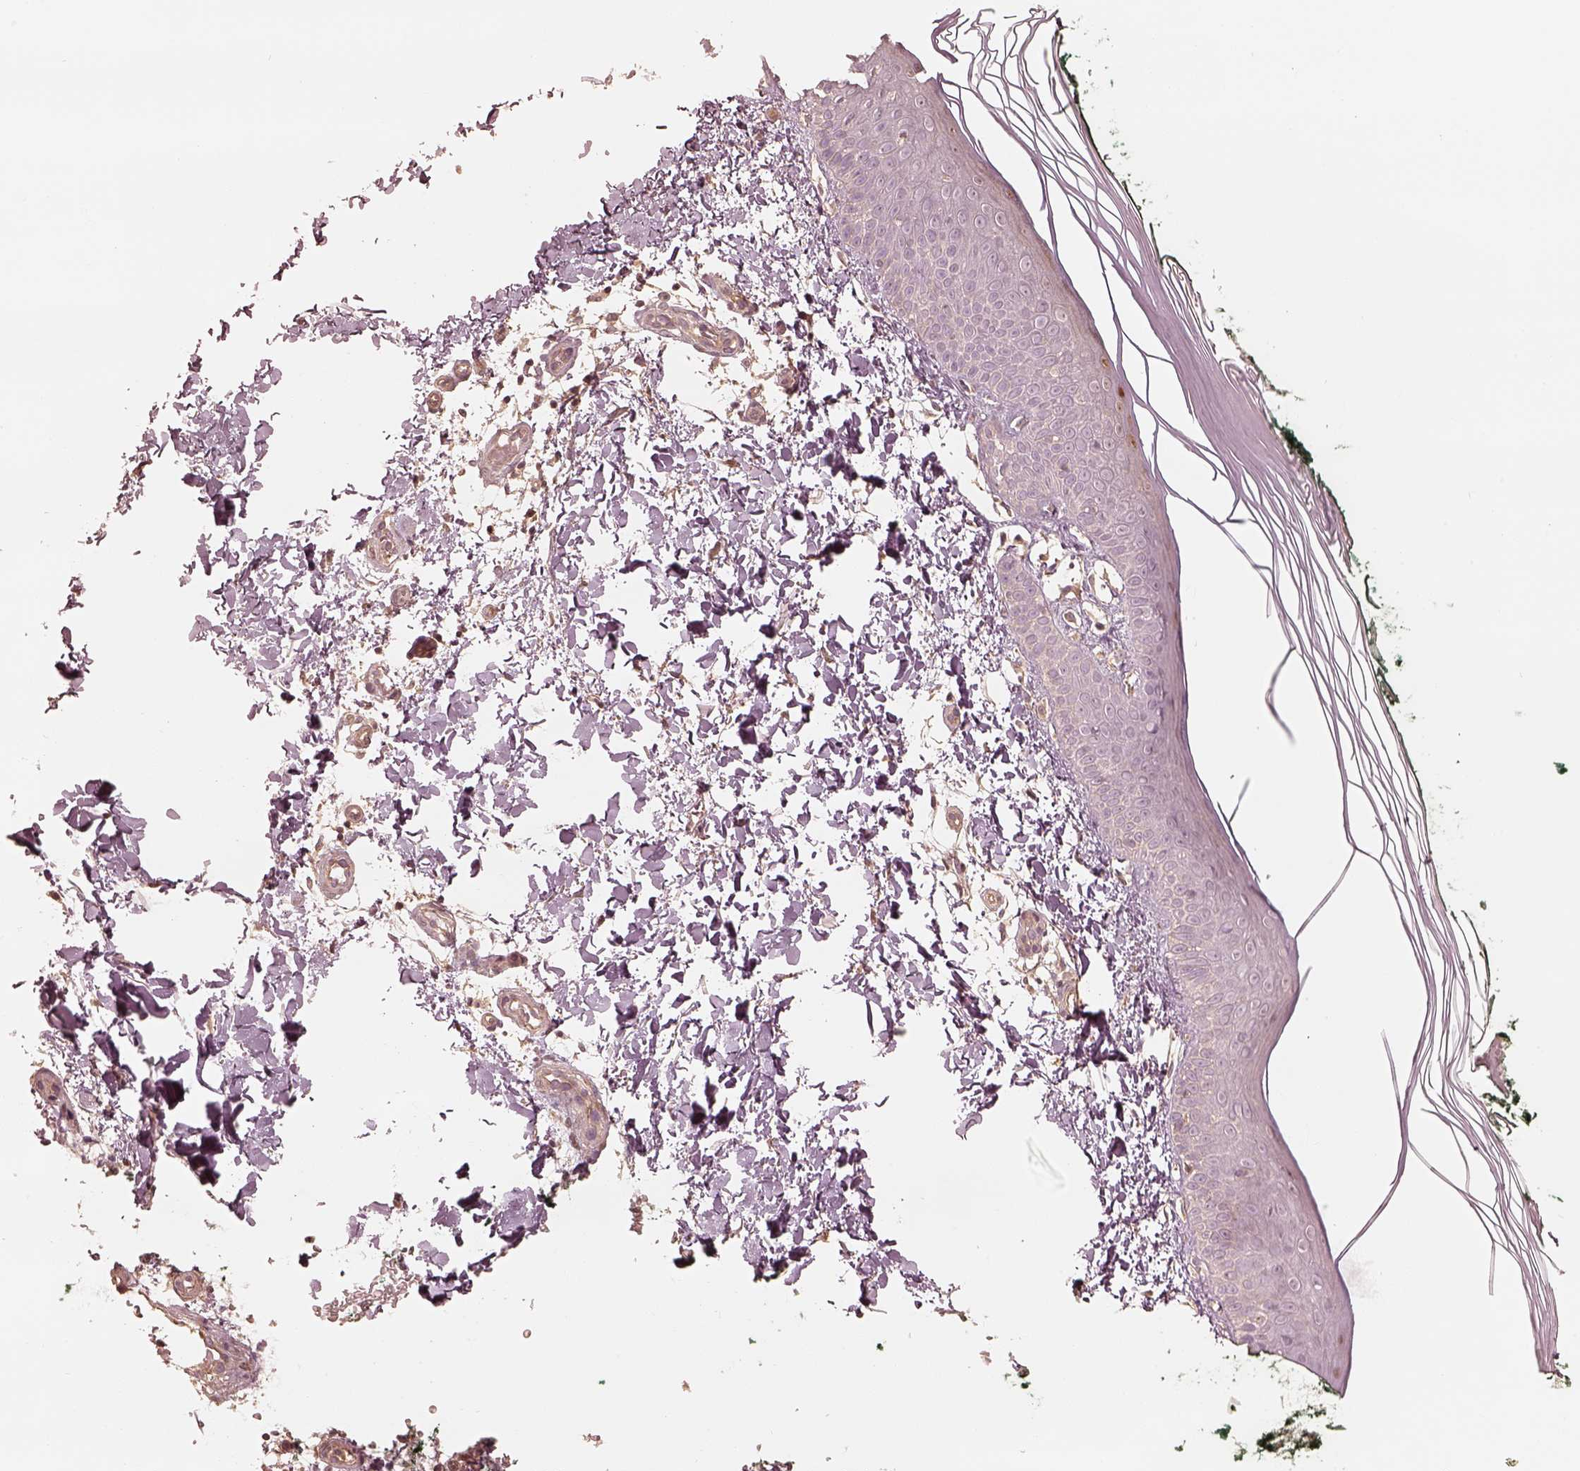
{"staining": {"intensity": "negative", "quantity": "none", "location": "none"}, "tissue": "skin", "cell_type": "Fibroblasts", "image_type": "normal", "snomed": [{"axis": "morphology", "description": "Normal tissue, NOS"}, {"axis": "topography", "description": "Skin"}], "caption": "Immunohistochemistry (IHC) of unremarkable skin exhibits no expression in fibroblasts.", "gene": "KIF5C", "patient": {"sex": "female", "age": 62}}